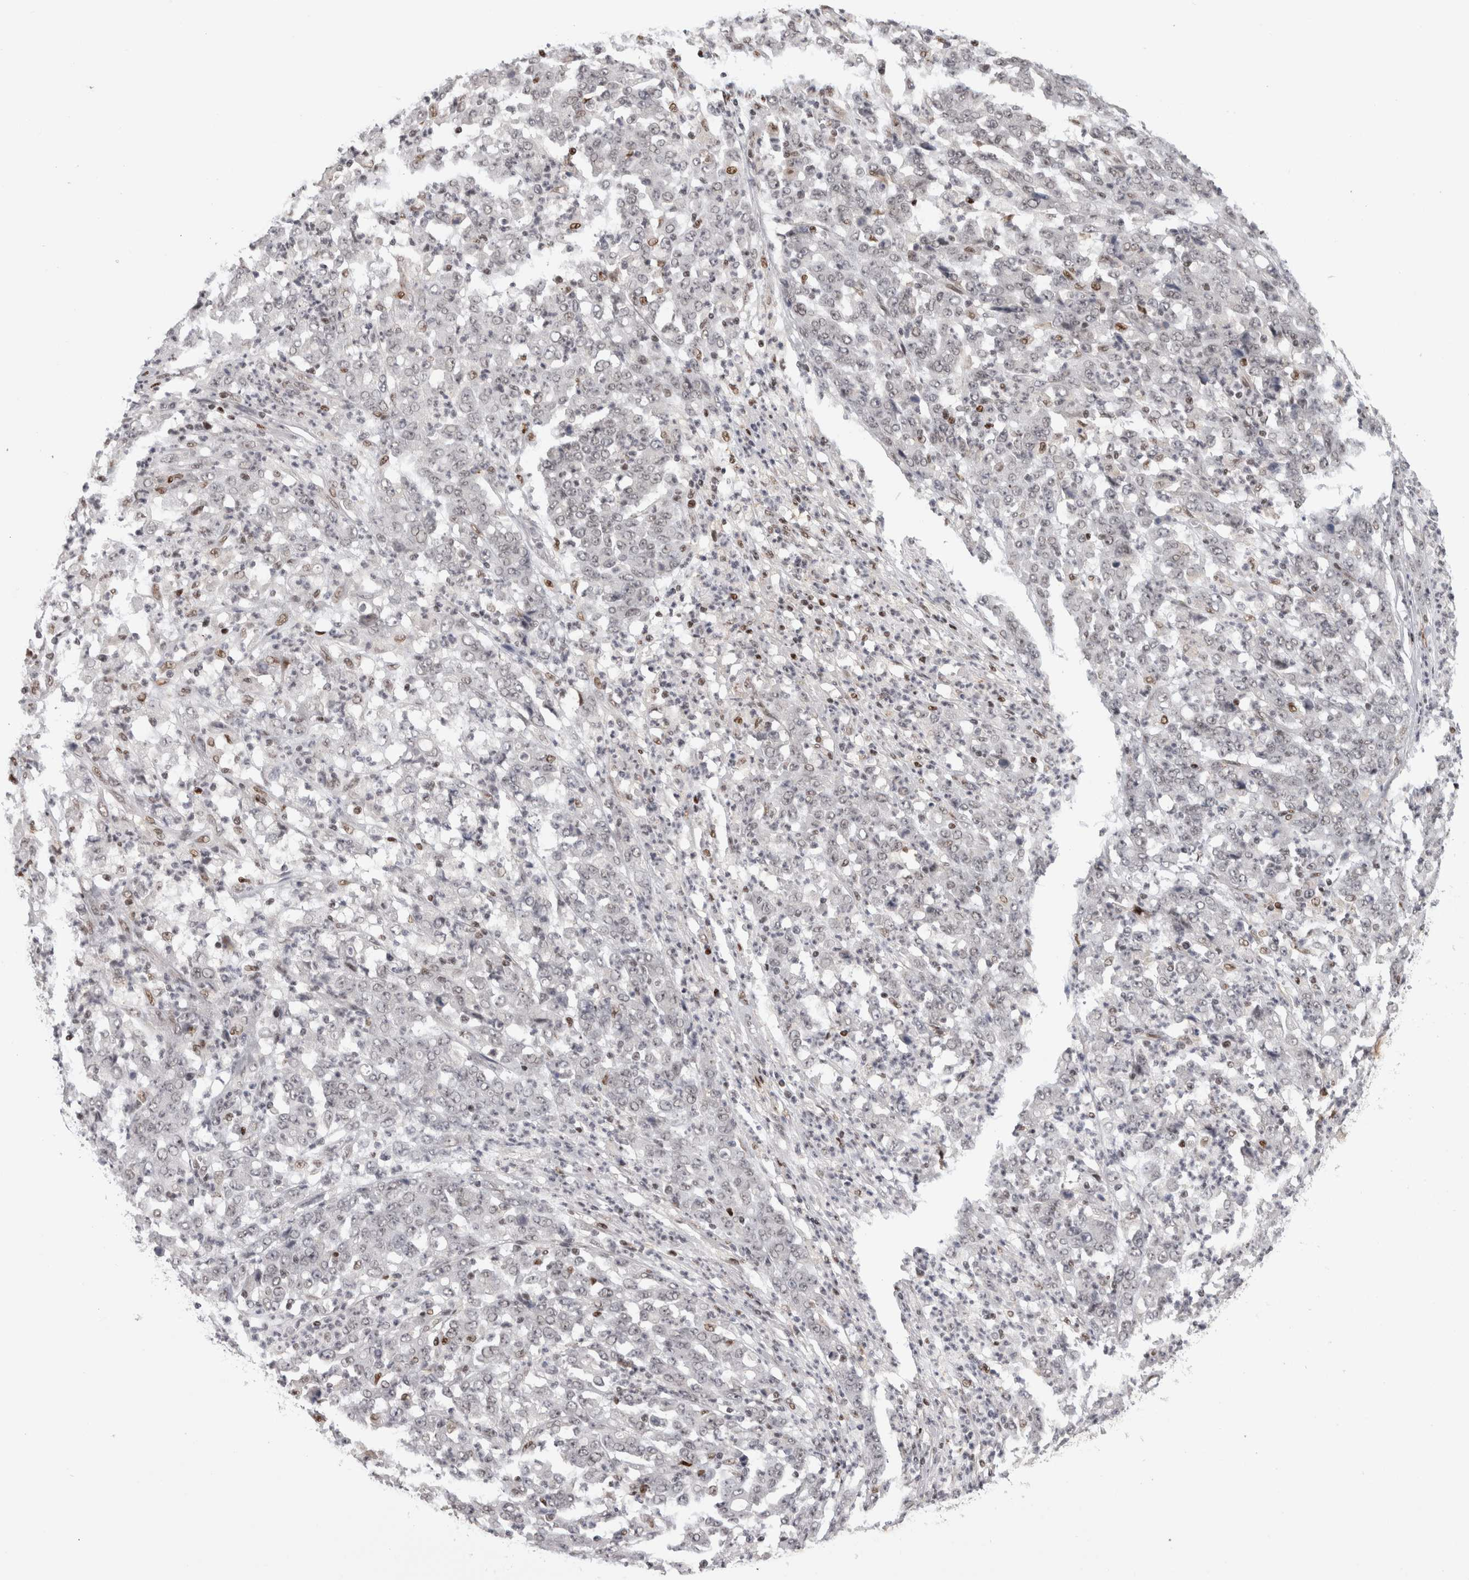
{"staining": {"intensity": "negative", "quantity": "none", "location": "none"}, "tissue": "stomach cancer", "cell_type": "Tumor cells", "image_type": "cancer", "snomed": [{"axis": "morphology", "description": "Adenocarcinoma, NOS"}, {"axis": "topography", "description": "Stomach, lower"}], "caption": "Immunohistochemistry (IHC) image of neoplastic tissue: adenocarcinoma (stomach) stained with DAB displays no significant protein positivity in tumor cells.", "gene": "SRARP", "patient": {"sex": "female", "age": 71}}